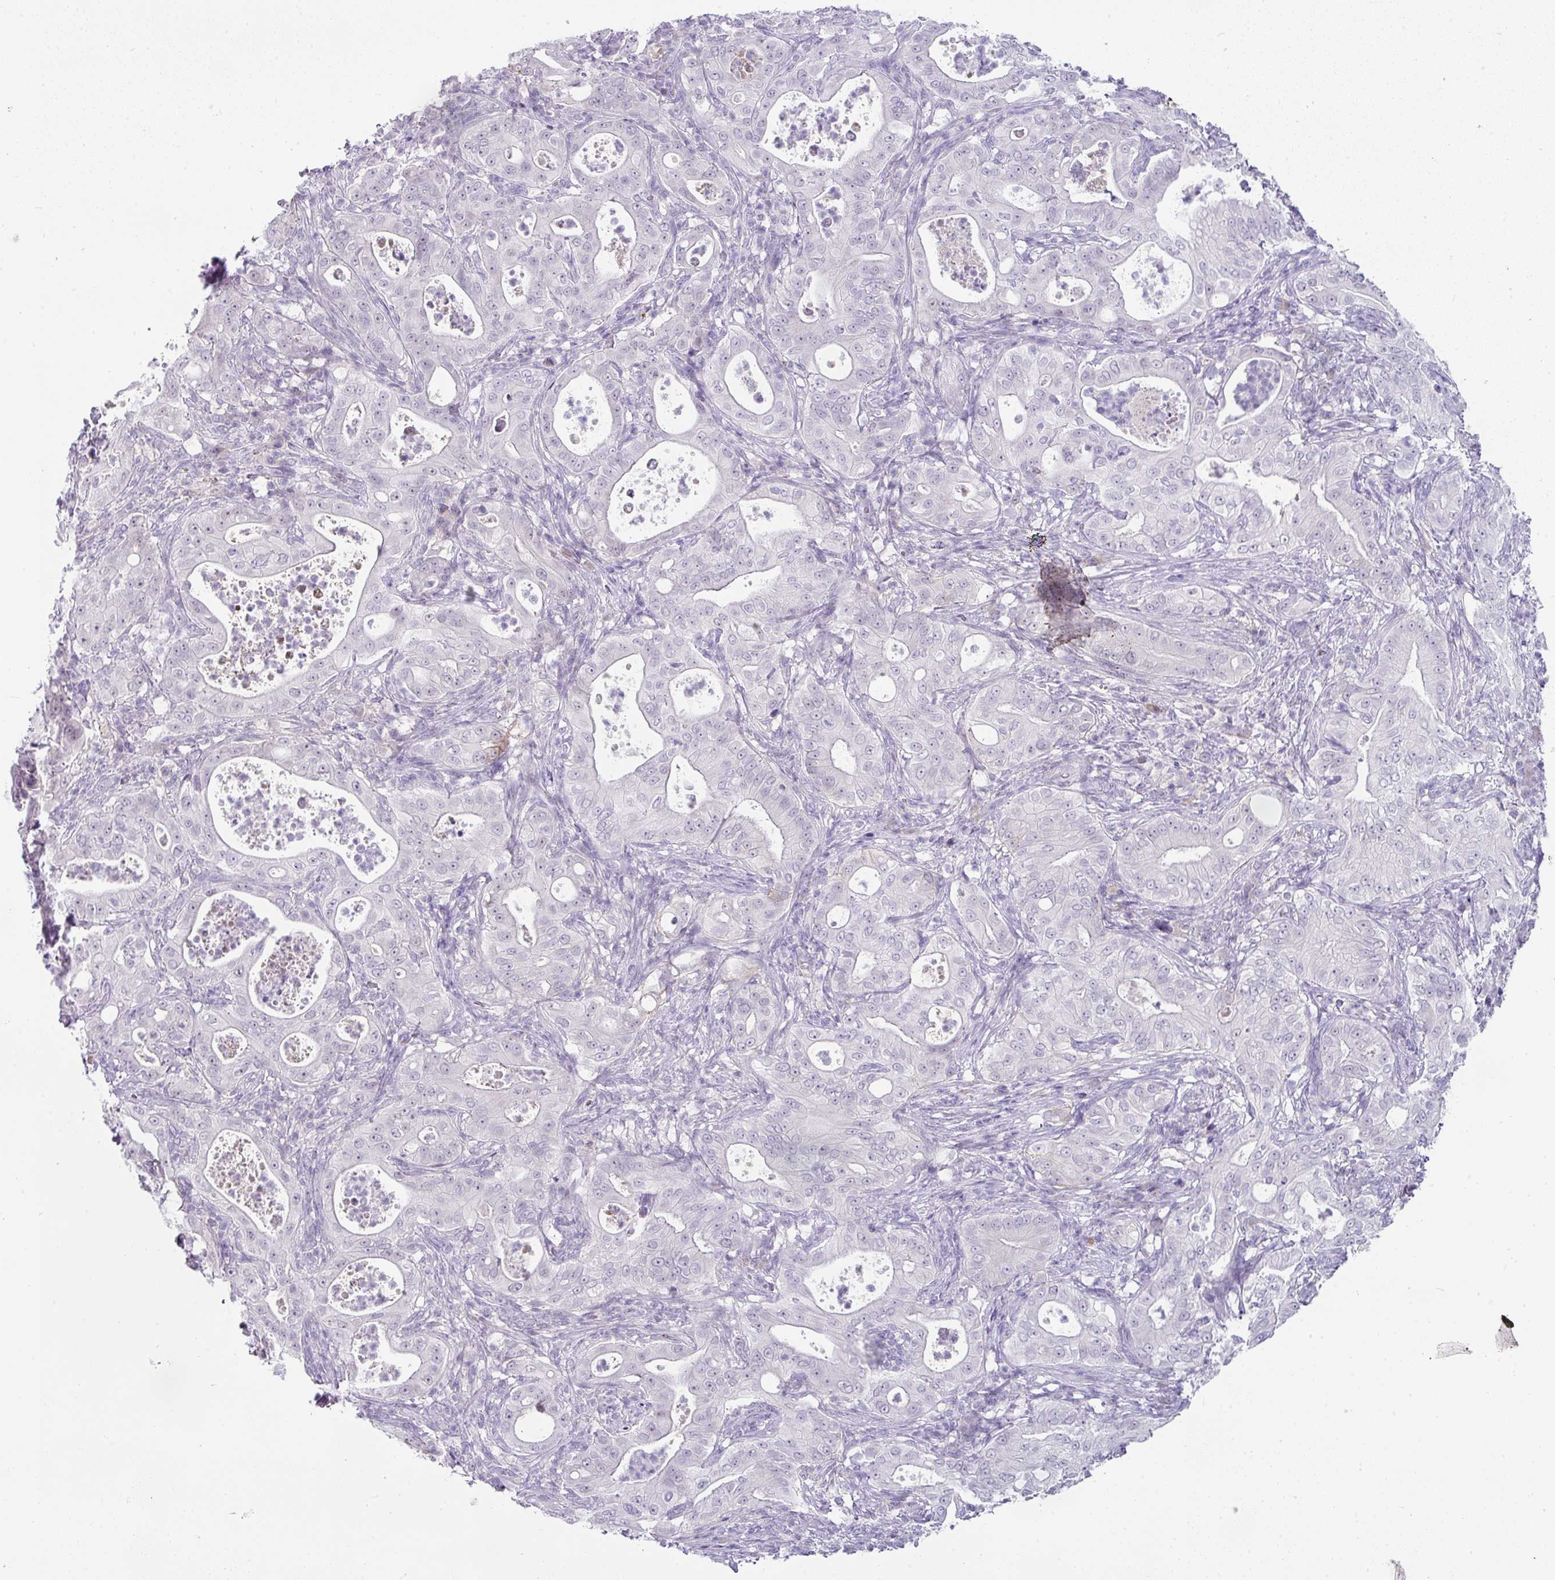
{"staining": {"intensity": "negative", "quantity": "none", "location": "none"}, "tissue": "pancreatic cancer", "cell_type": "Tumor cells", "image_type": "cancer", "snomed": [{"axis": "morphology", "description": "Adenocarcinoma, NOS"}, {"axis": "topography", "description": "Pancreas"}], "caption": "Pancreatic adenocarcinoma stained for a protein using IHC displays no staining tumor cells.", "gene": "FGF17", "patient": {"sex": "male", "age": 71}}